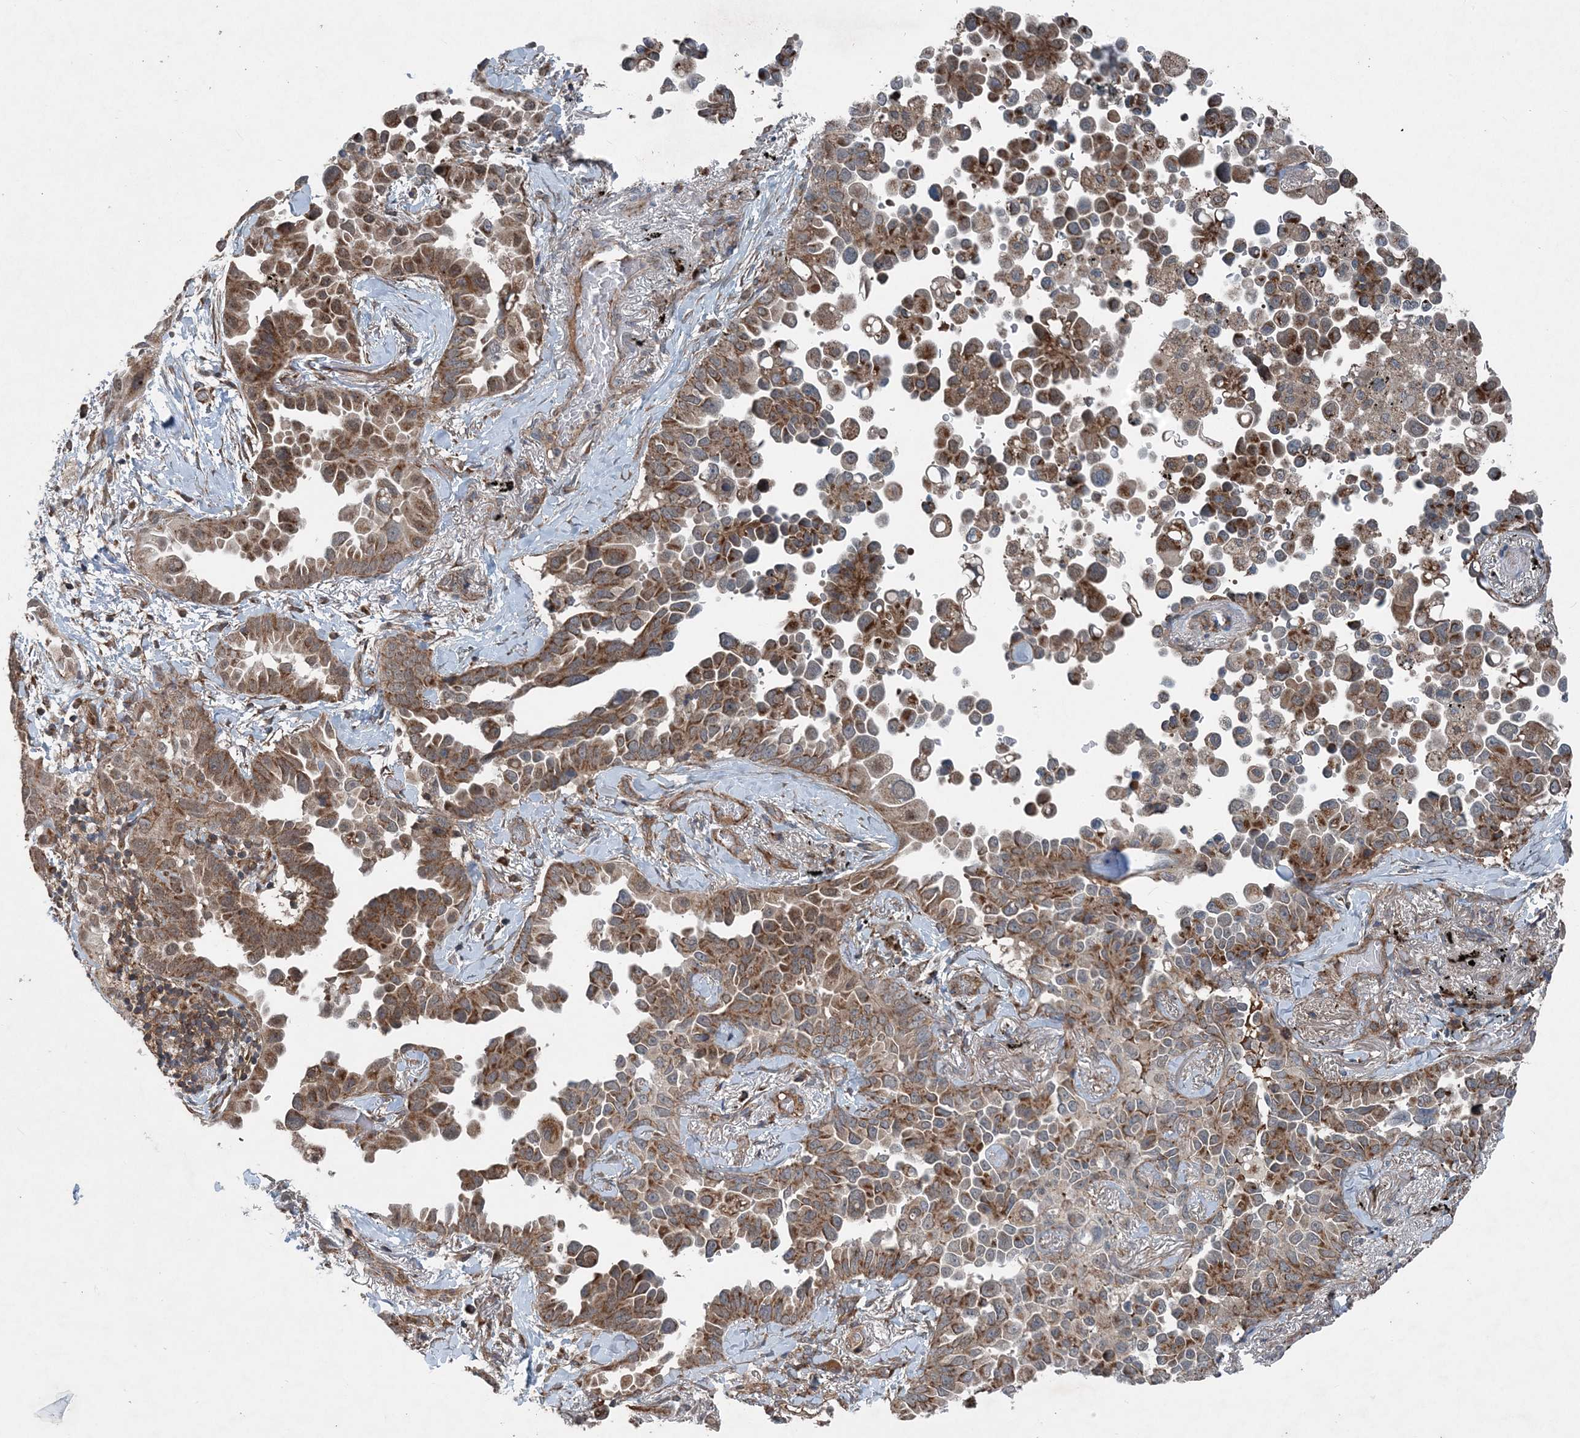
{"staining": {"intensity": "moderate", "quantity": ">75%", "location": "cytoplasmic/membranous"}, "tissue": "lung cancer", "cell_type": "Tumor cells", "image_type": "cancer", "snomed": [{"axis": "morphology", "description": "Adenocarcinoma, NOS"}, {"axis": "topography", "description": "Lung"}], "caption": "The micrograph displays a brown stain indicating the presence of a protein in the cytoplasmic/membranous of tumor cells in lung cancer (adenocarcinoma).", "gene": "NDUFA2", "patient": {"sex": "female", "age": 67}}